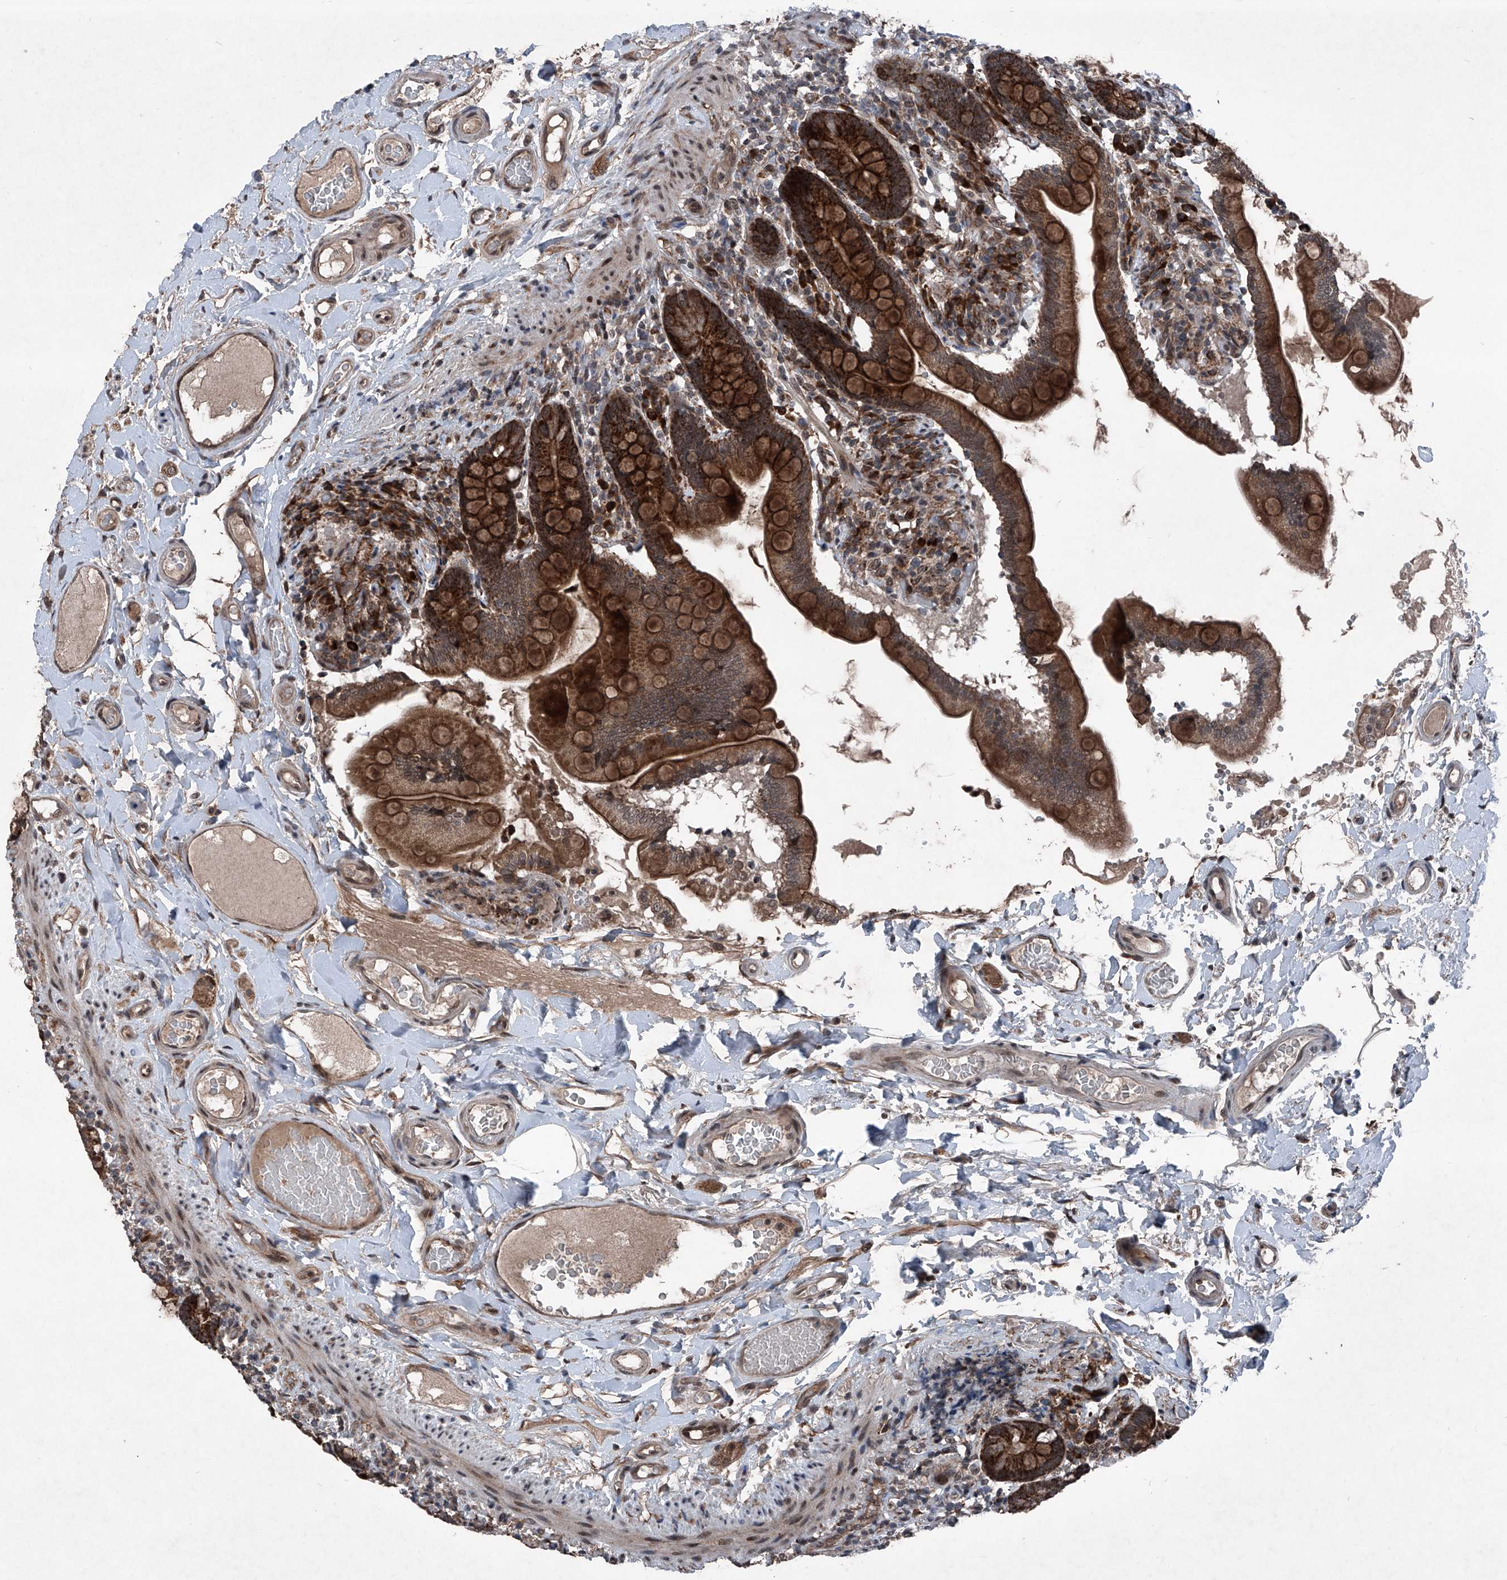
{"staining": {"intensity": "strong", "quantity": ">75%", "location": "cytoplasmic/membranous"}, "tissue": "small intestine", "cell_type": "Glandular cells", "image_type": "normal", "snomed": [{"axis": "morphology", "description": "Normal tissue, NOS"}, {"axis": "topography", "description": "Small intestine"}], "caption": "About >75% of glandular cells in normal human small intestine exhibit strong cytoplasmic/membranous protein staining as visualized by brown immunohistochemical staining.", "gene": "COA7", "patient": {"sex": "female", "age": 64}}